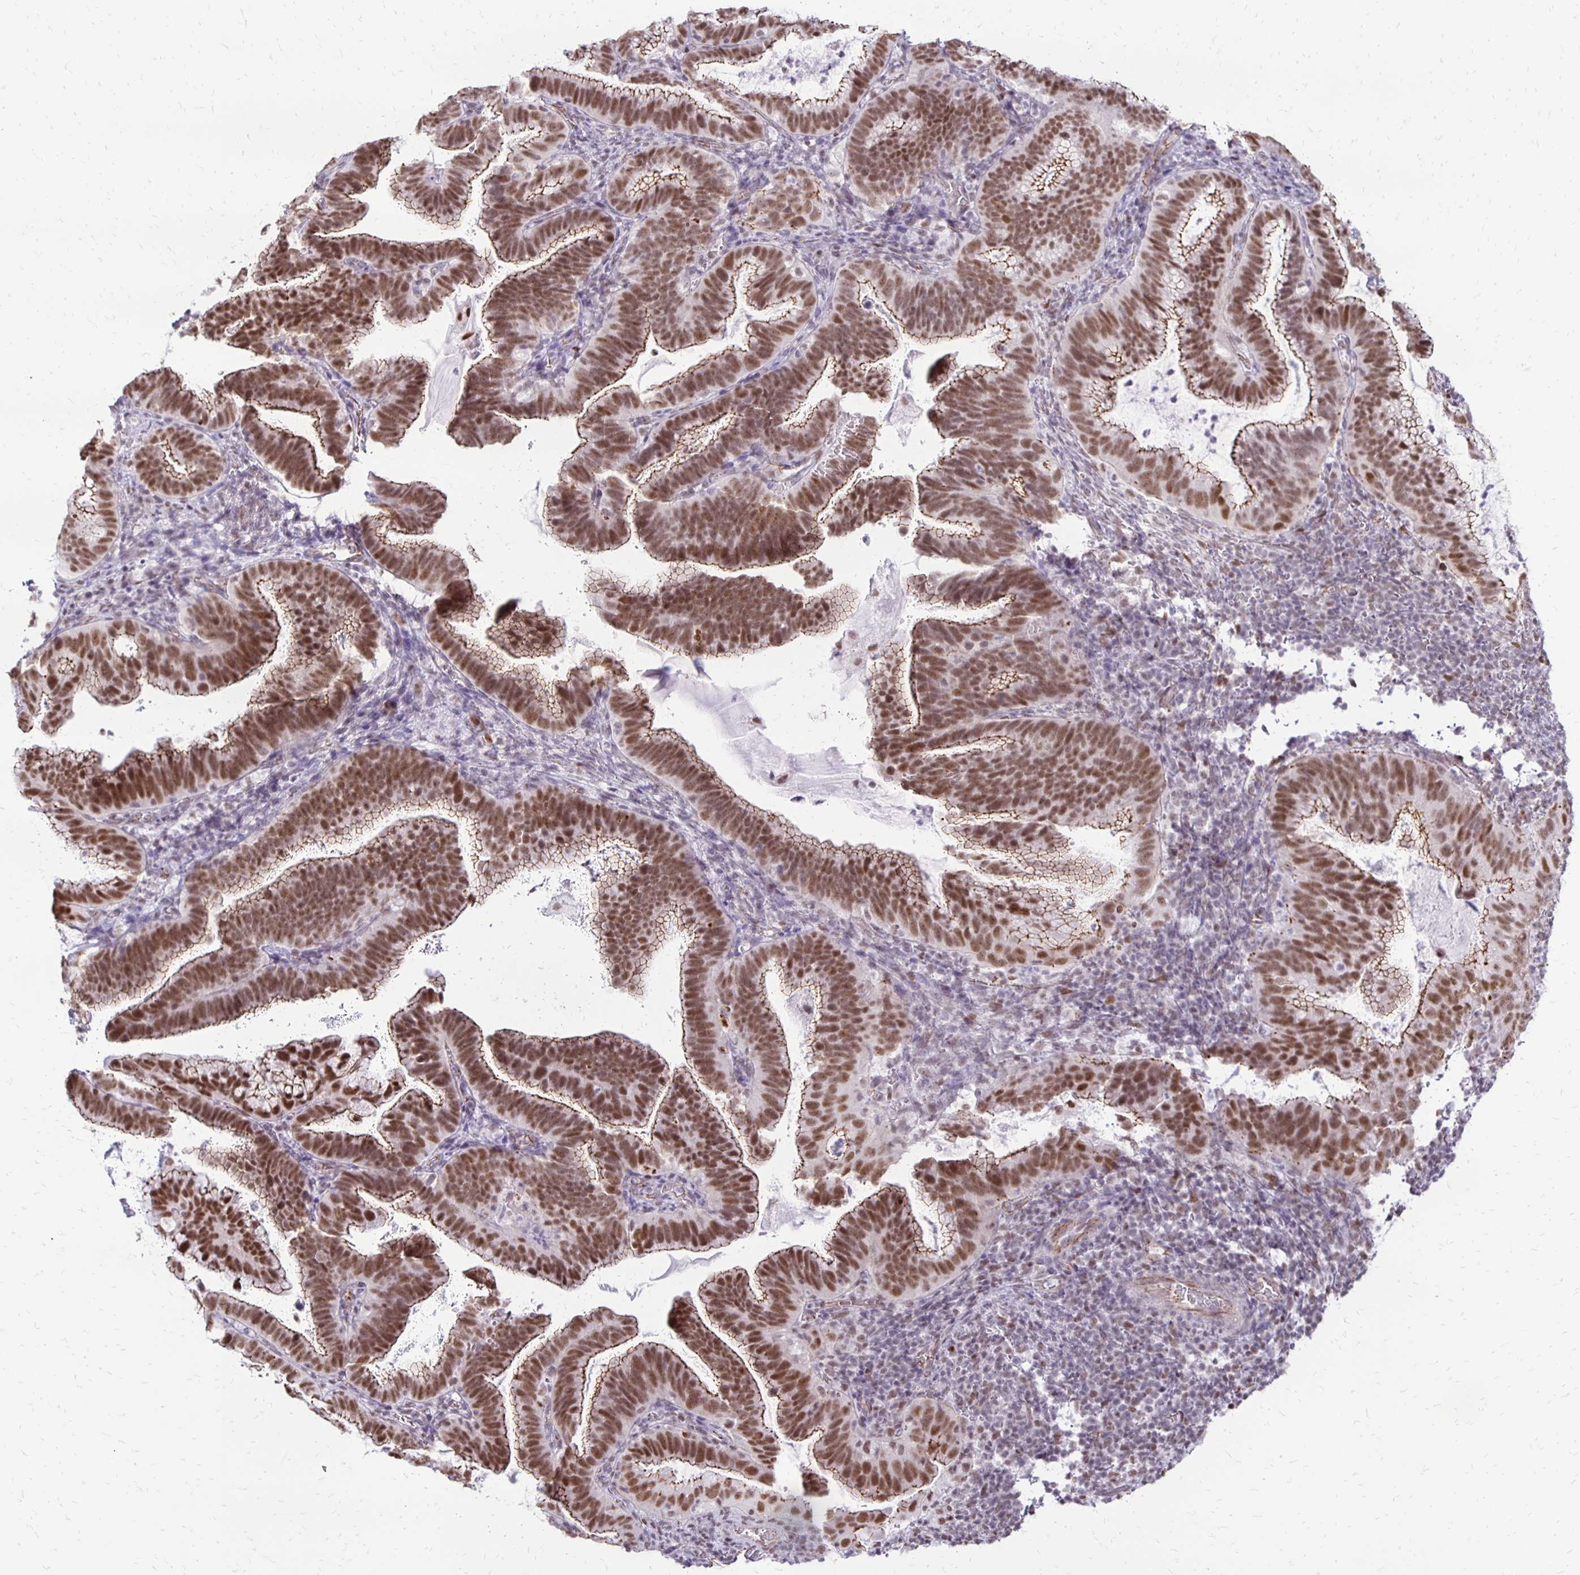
{"staining": {"intensity": "moderate", "quantity": ">75%", "location": "cytoplasmic/membranous,nuclear"}, "tissue": "cervical cancer", "cell_type": "Tumor cells", "image_type": "cancer", "snomed": [{"axis": "morphology", "description": "Adenocarcinoma, NOS"}, {"axis": "topography", "description": "Cervix"}], "caption": "IHC micrograph of neoplastic tissue: human cervical cancer stained using immunohistochemistry exhibits medium levels of moderate protein expression localized specifically in the cytoplasmic/membranous and nuclear of tumor cells, appearing as a cytoplasmic/membranous and nuclear brown color.", "gene": "DDB2", "patient": {"sex": "female", "age": 61}}